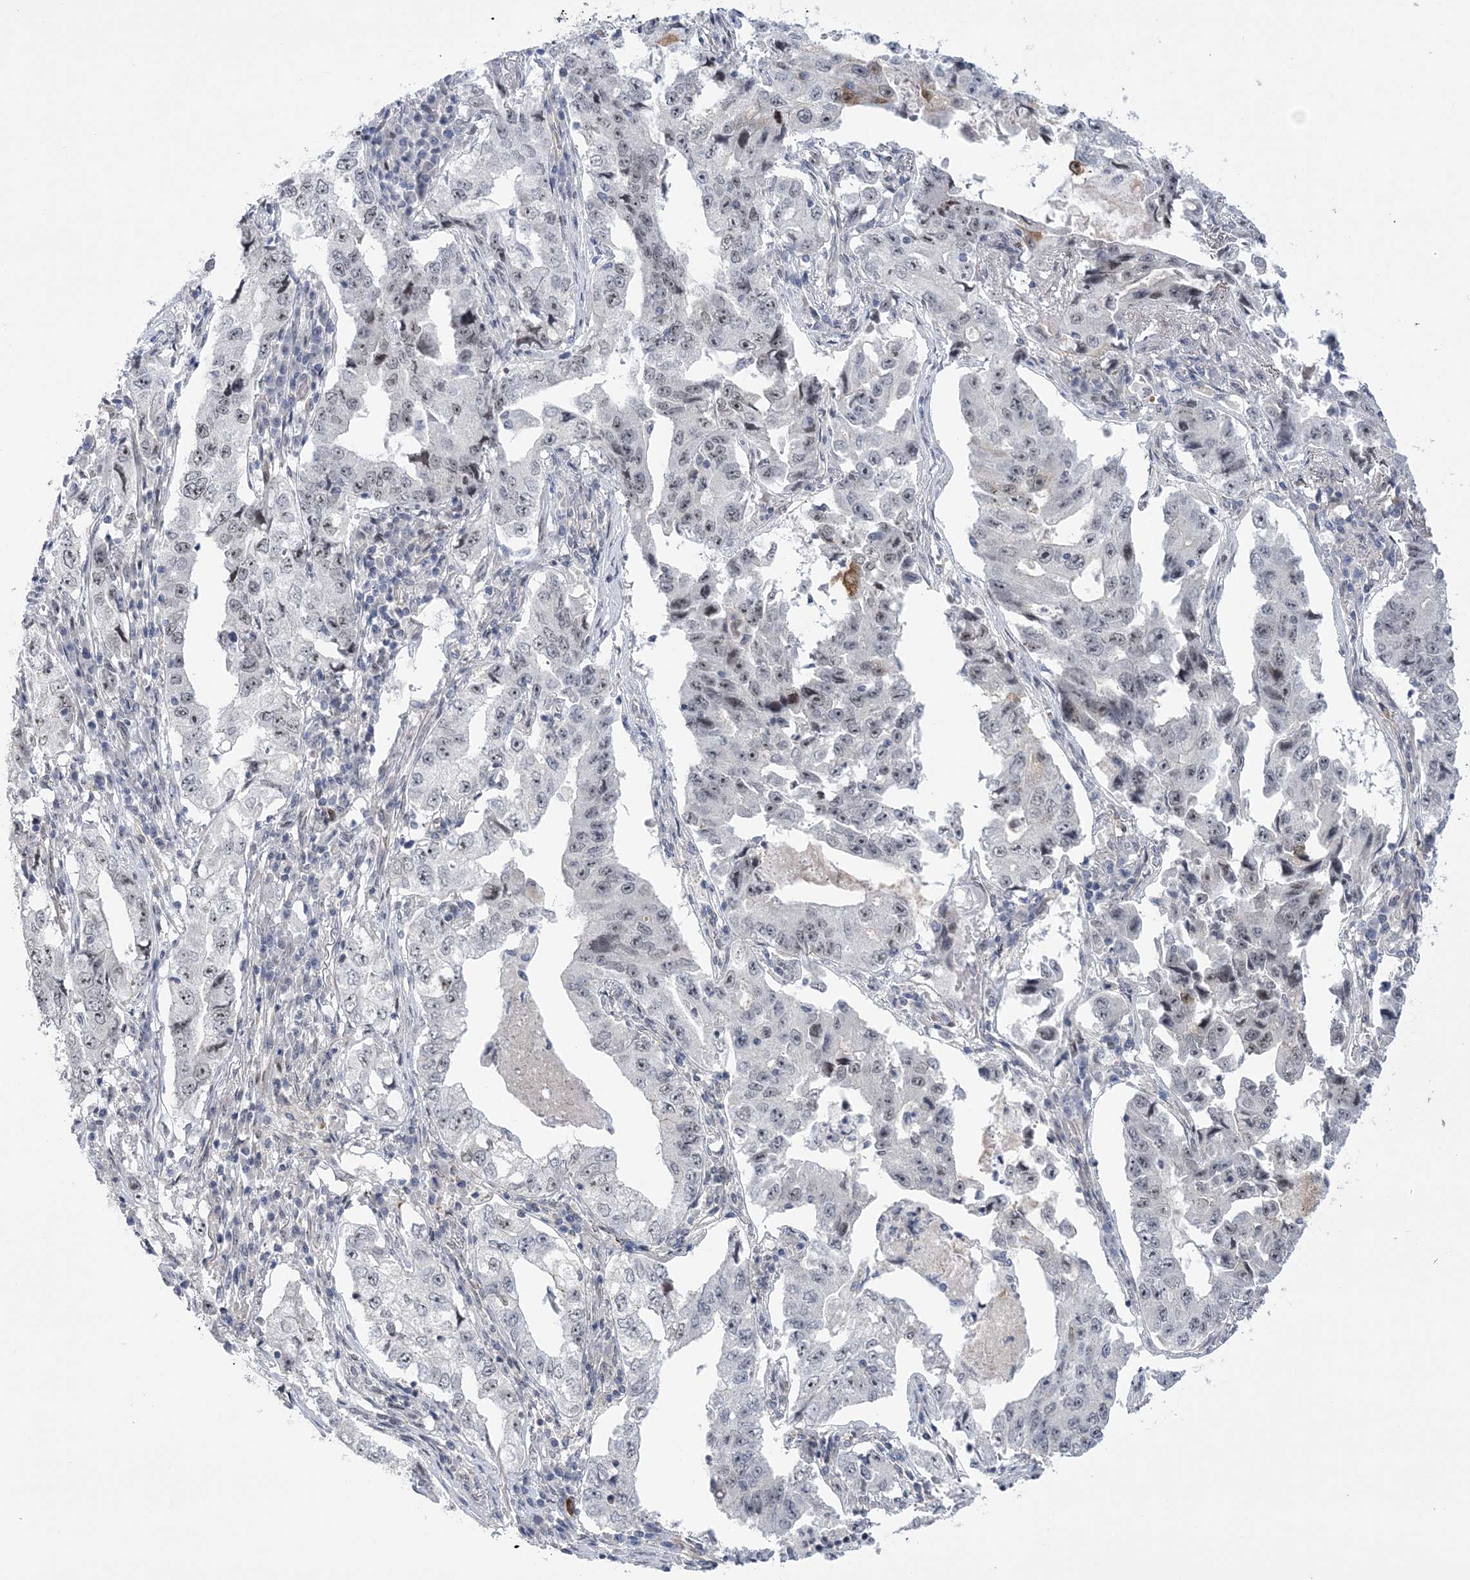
{"staining": {"intensity": "negative", "quantity": "none", "location": "none"}, "tissue": "lung cancer", "cell_type": "Tumor cells", "image_type": "cancer", "snomed": [{"axis": "morphology", "description": "Adenocarcinoma, NOS"}, {"axis": "topography", "description": "Lung"}], "caption": "Tumor cells show no significant protein staining in adenocarcinoma (lung). (Brightfield microscopy of DAB (3,3'-diaminobenzidine) immunohistochemistry (IHC) at high magnification).", "gene": "HOMEZ", "patient": {"sex": "female", "age": 51}}